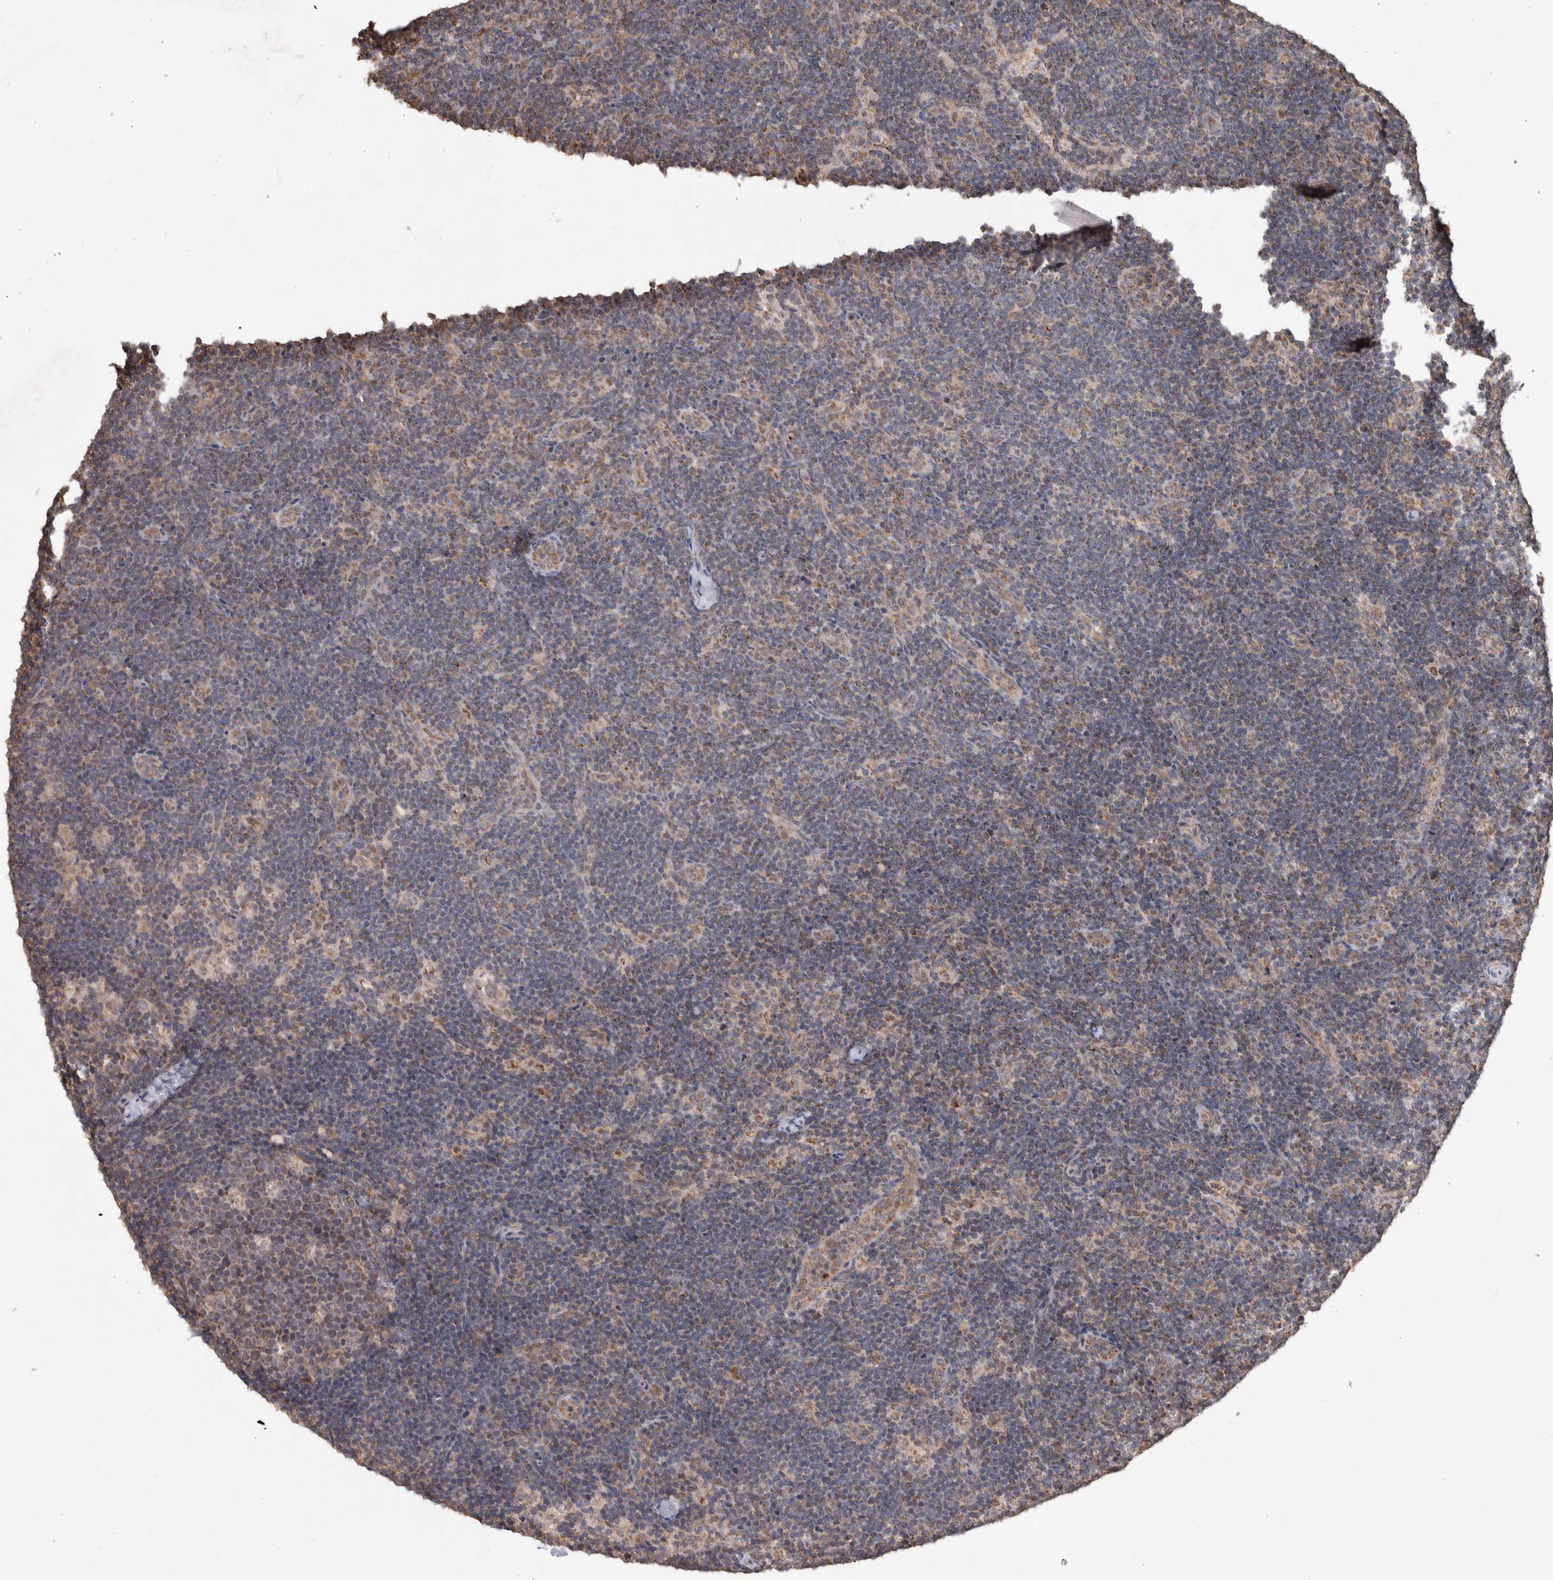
{"staining": {"intensity": "moderate", "quantity": "<25%", "location": "cytoplasmic/membranous"}, "tissue": "lymph node", "cell_type": "Germinal center cells", "image_type": "normal", "snomed": [{"axis": "morphology", "description": "Normal tissue, NOS"}, {"axis": "topography", "description": "Lymph node"}], "caption": "Germinal center cells show low levels of moderate cytoplasmic/membranous expression in approximately <25% of cells in benign human lymph node.", "gene": "KCNIP1", "patient": {"sex": "female", "age": 22}}